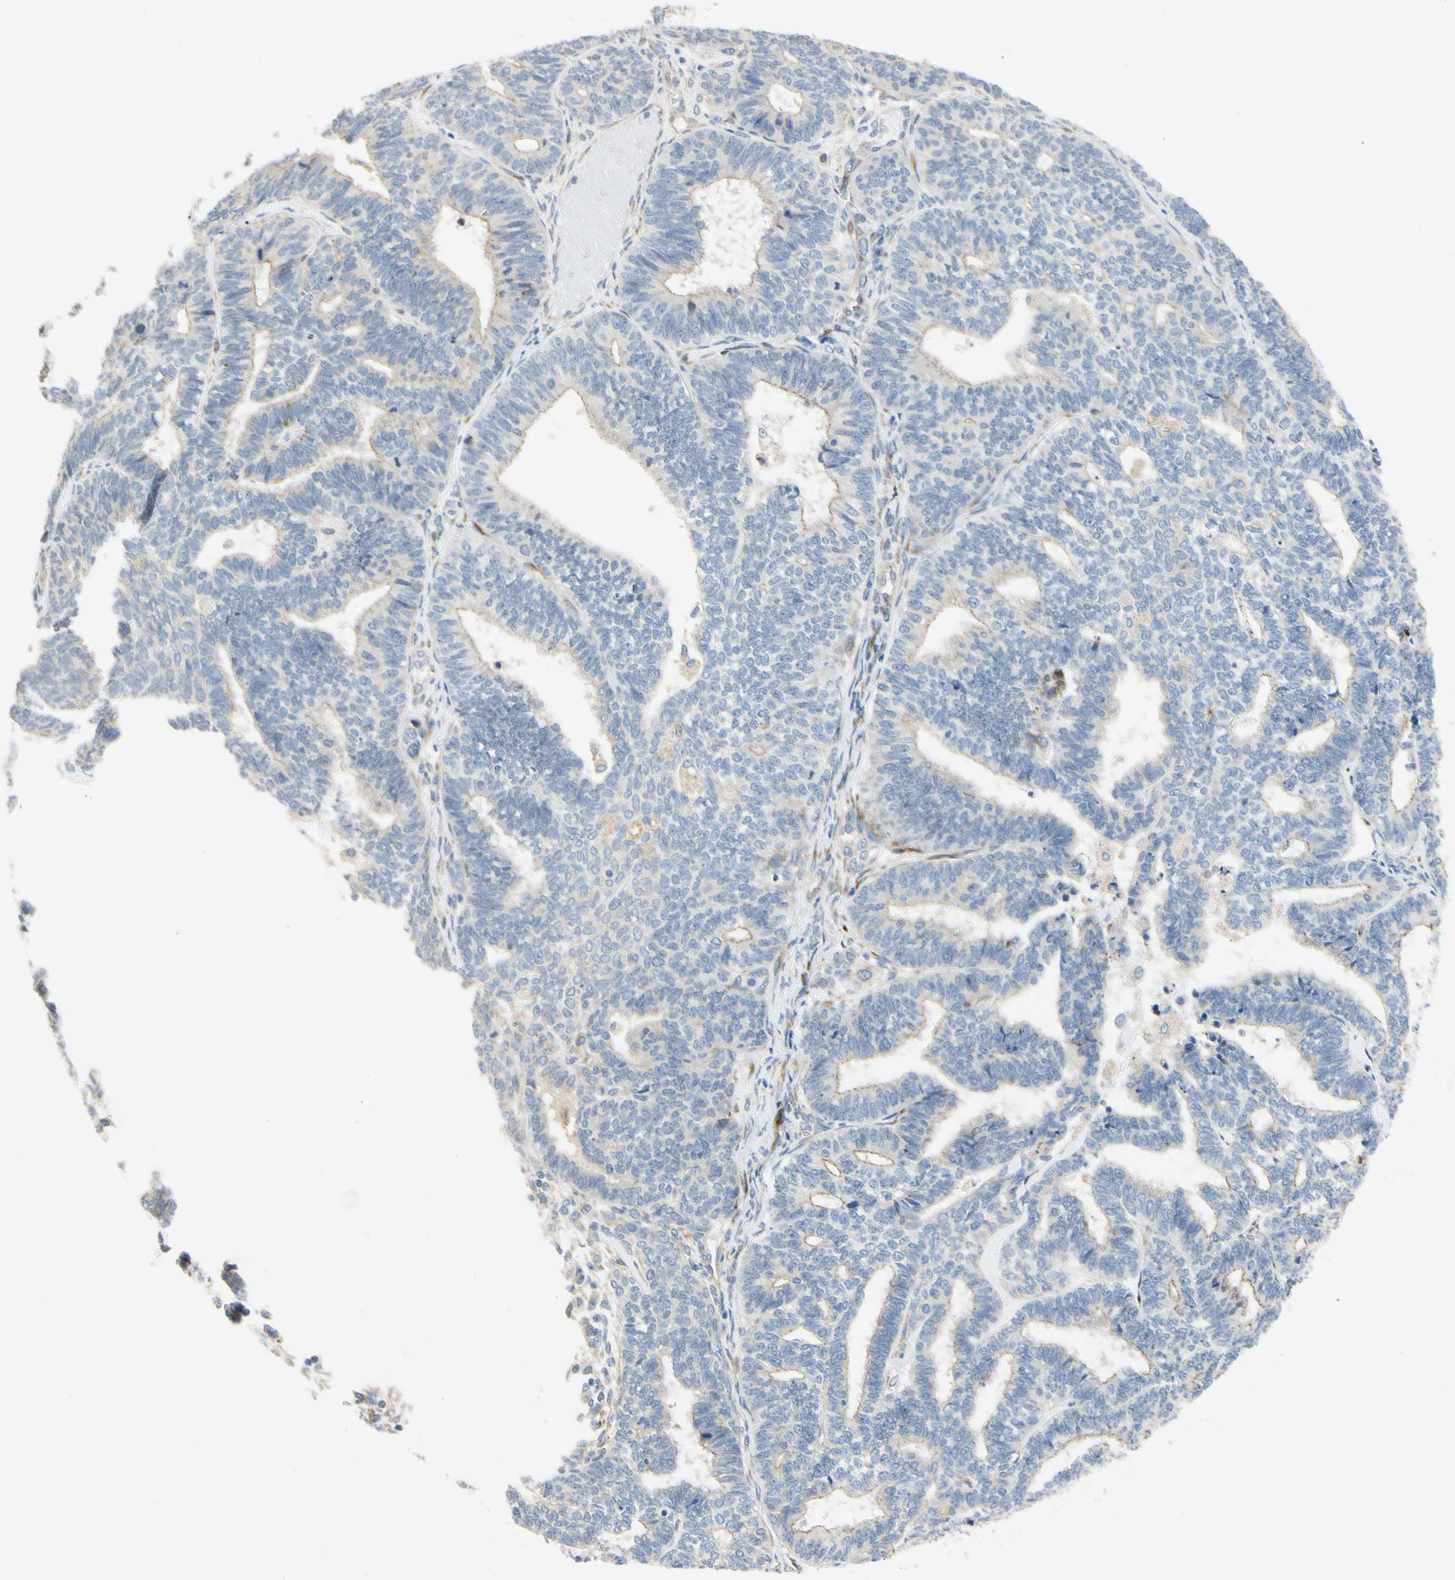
{"staining": {"intensity": "weak", "quantity": "25%-75%", "location": "cytoplasmic/membranous"}, "tissue": "endometrial cancer", "cell_type": "Tumor cells", "image_type": "cancer", "snomed": [{"axis": "morphology", "description": "Adenocarcinoma, NOS"}, {"axis": "topography", "description": "Endometrium"}], "caption": "A low amount of weak cytoplasmic/membranous positivity is identified in approximately 25%-75% of tumor cells in endometrial adenocarcinoma tissue.", "gene": "ZNF236", "patient": {"sex": "female", "age": 70}}